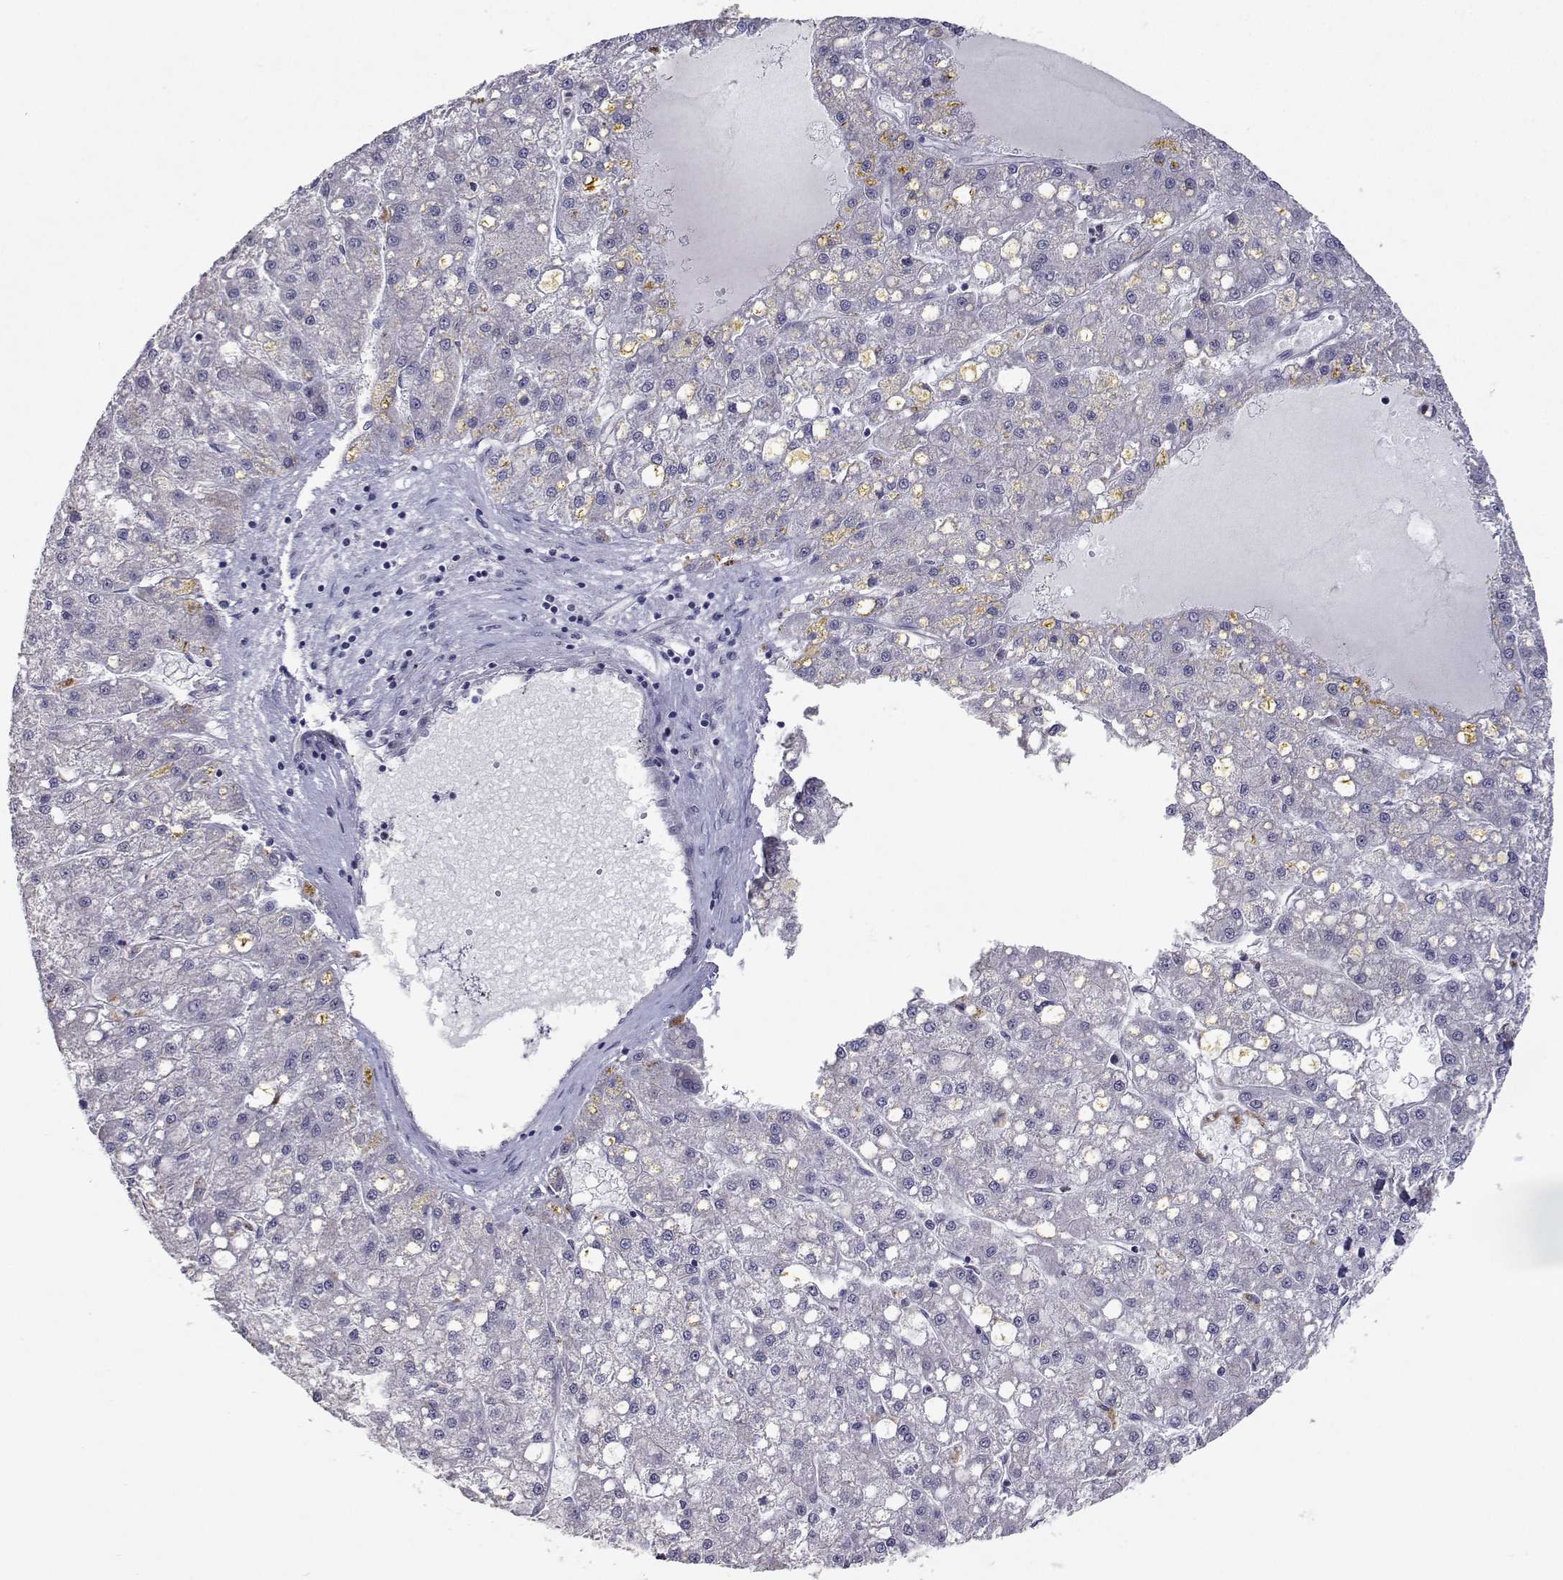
{"staining": {"intensity": "negative", "quantity": "none", "location": "none"}, "tissue": "liver cancer", "cell_type": "Tumor cells", "image_type": "cancer", "snomed": [{"axis": "morphology", "description": "Carcinoma, Hepatocellular, NOS"}, {"axis": "topography", "description": "Liver"}], "caption": "IHC micrograph of neoplastic tissue: human liver cancer stained with DAB (3,3'-diaminobenzidine) displays no significant protein staining in tumor cells.", "gene": "RBPJL", "patient": {"sex": "male", "age": 67}}